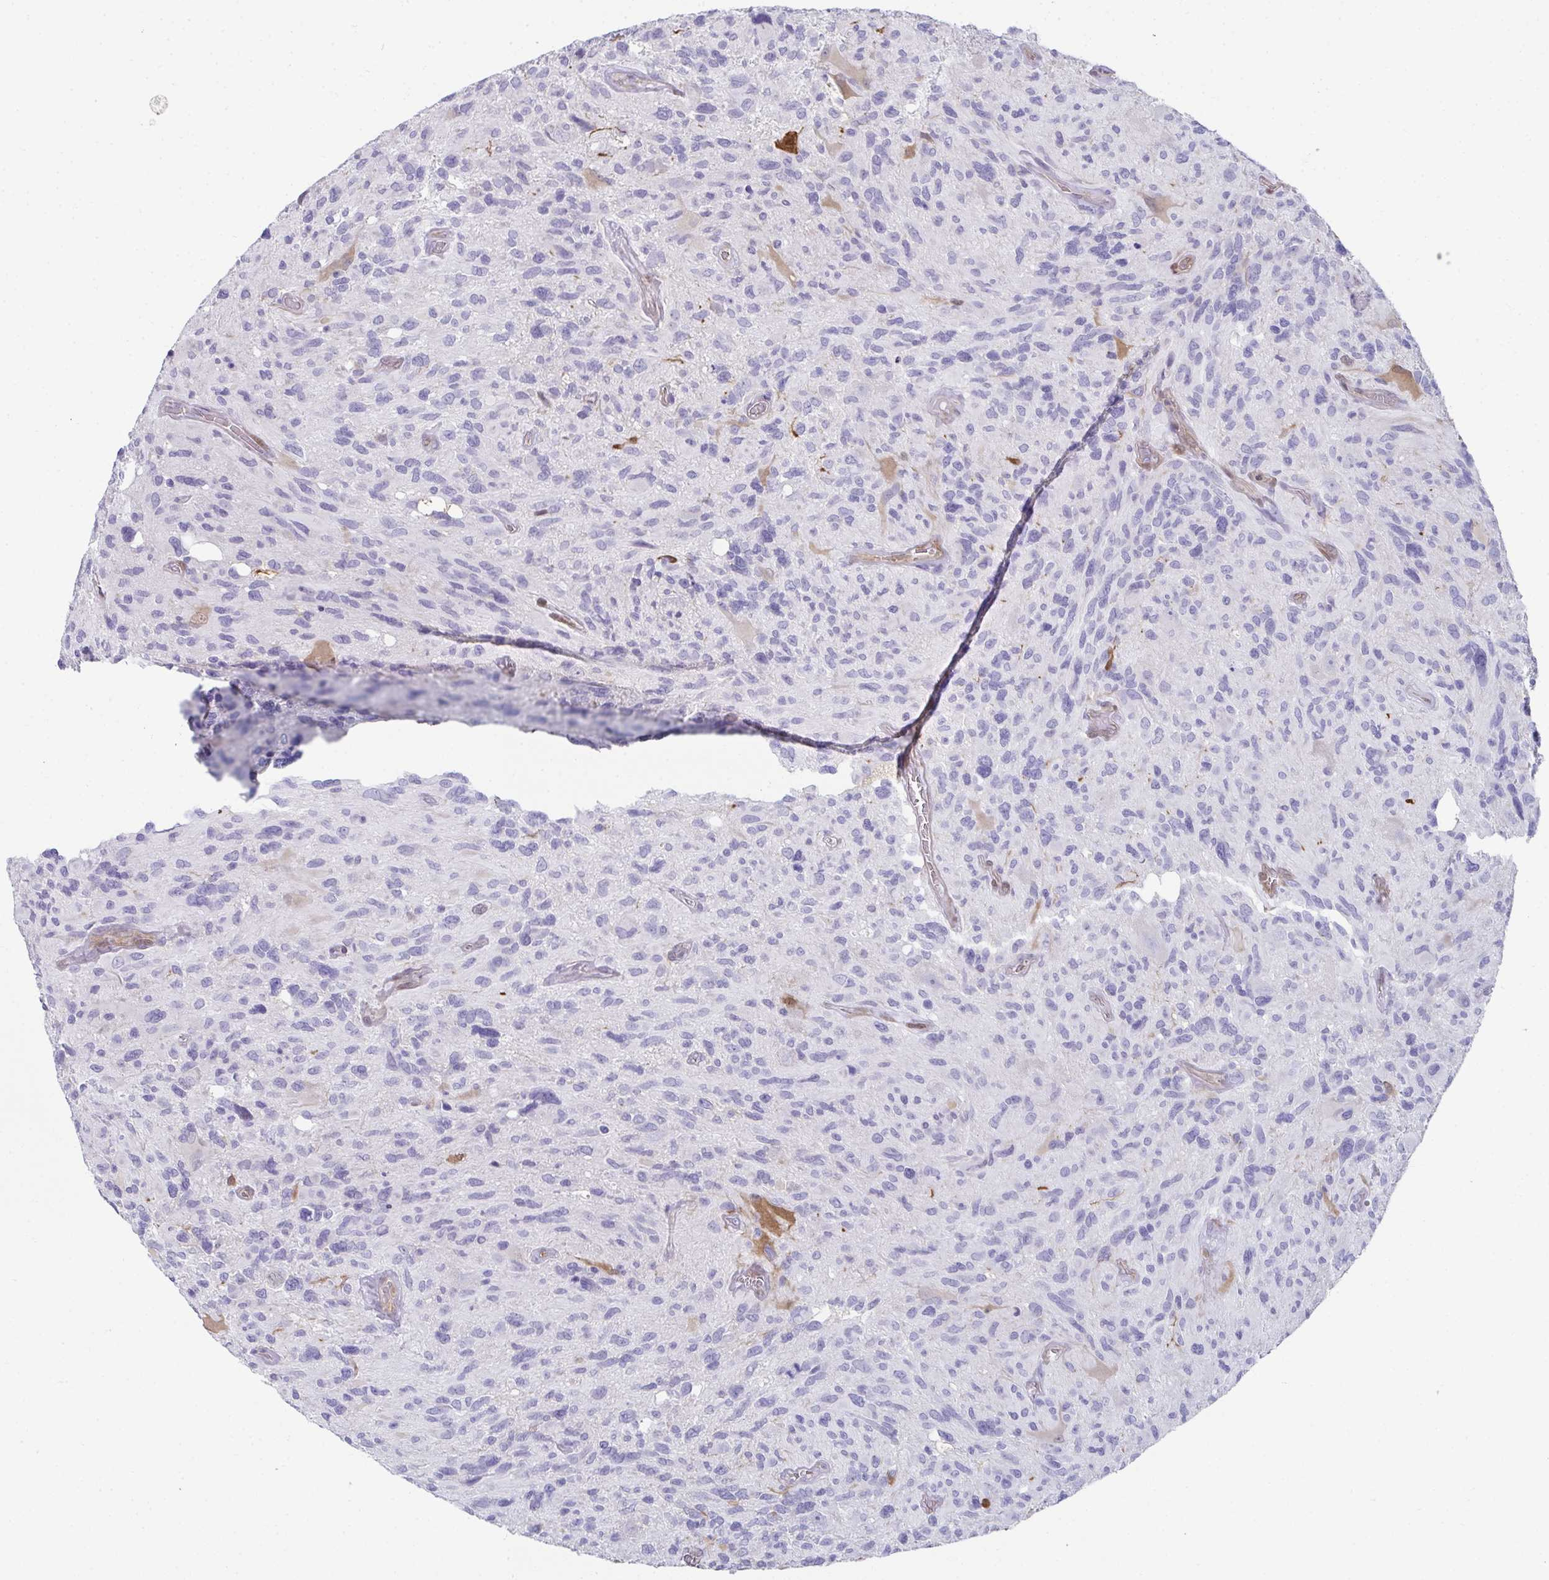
{"staining": {"intensity": "negative", "quantity": "none", "location": "none"}, "tissue": "glioma", "cell_type": "Tumor cells", "image_type": "cancer", "snomed": [{"axis": "morphology", "description": "Glioma, malignant, High grade"}, {"axis": "topography", "description": "Brain"}], "caption": "Immunohistochemical staining of human high-grade glioma (malignant) exhibits no significant positivity in tumor cells.", "gene": "RBP1", "patient": {"sex": "male", "age": 49}}